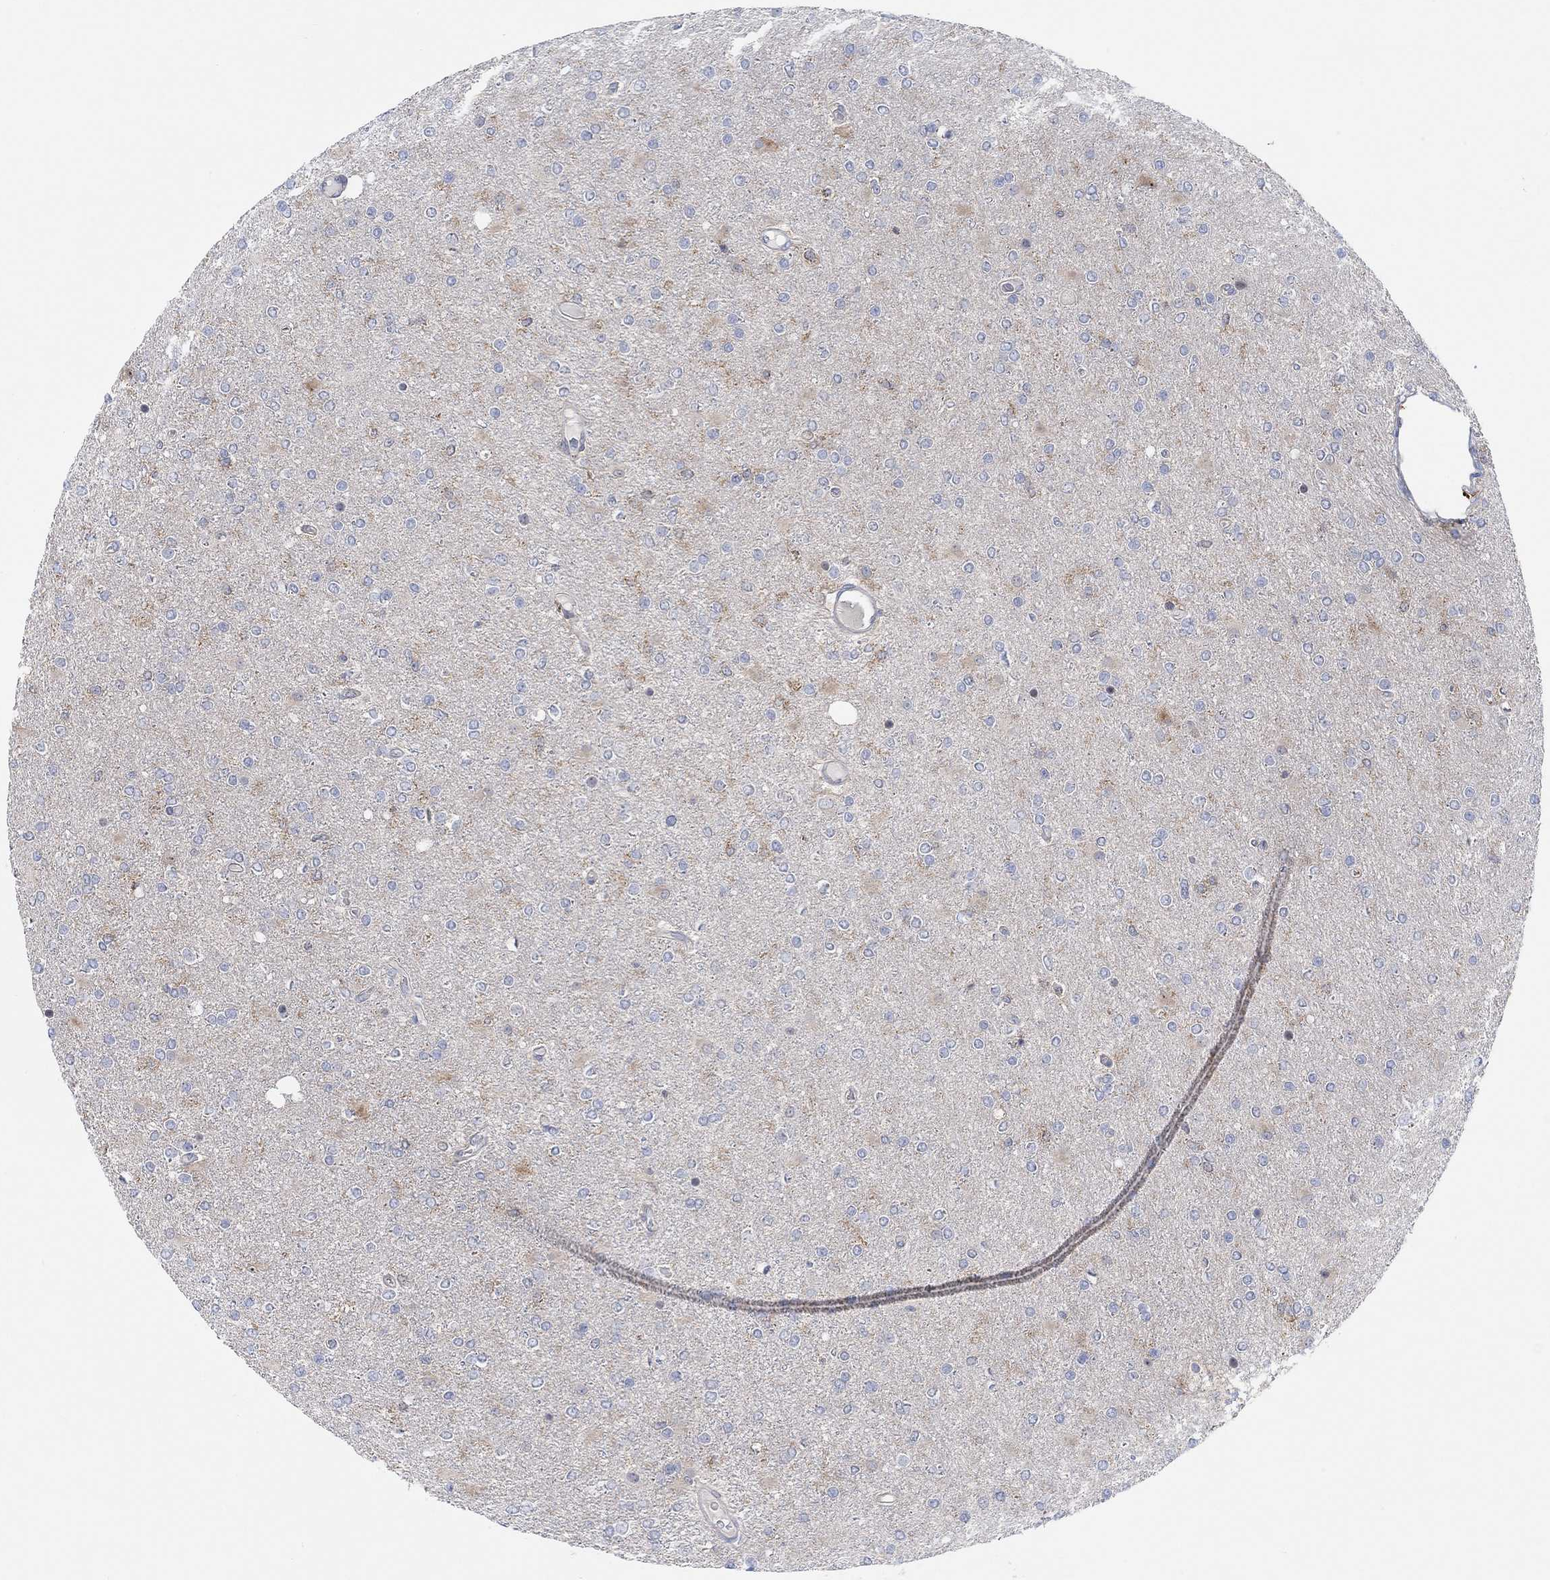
{"staining": {"intensity": "negative", "quantity": "none", "location": "none"}, "tissue": "glioma", "cell_type": "Tumor cells", "image_type": "cancer", "snomed": [{"axis": "morphology", "description": "Glioma, malignant, High grade"}, {"axis": "topography", "description": "Cerebral cortex"}], "caption": "Immunohistochemistry (IHC) histopathology image of malignant glioma (high-grade) stained for a protein (brown), which shows no staining in tumor cells.", "gene": "PMFBP1", "patient": {"sex": "male", "age": 70}}